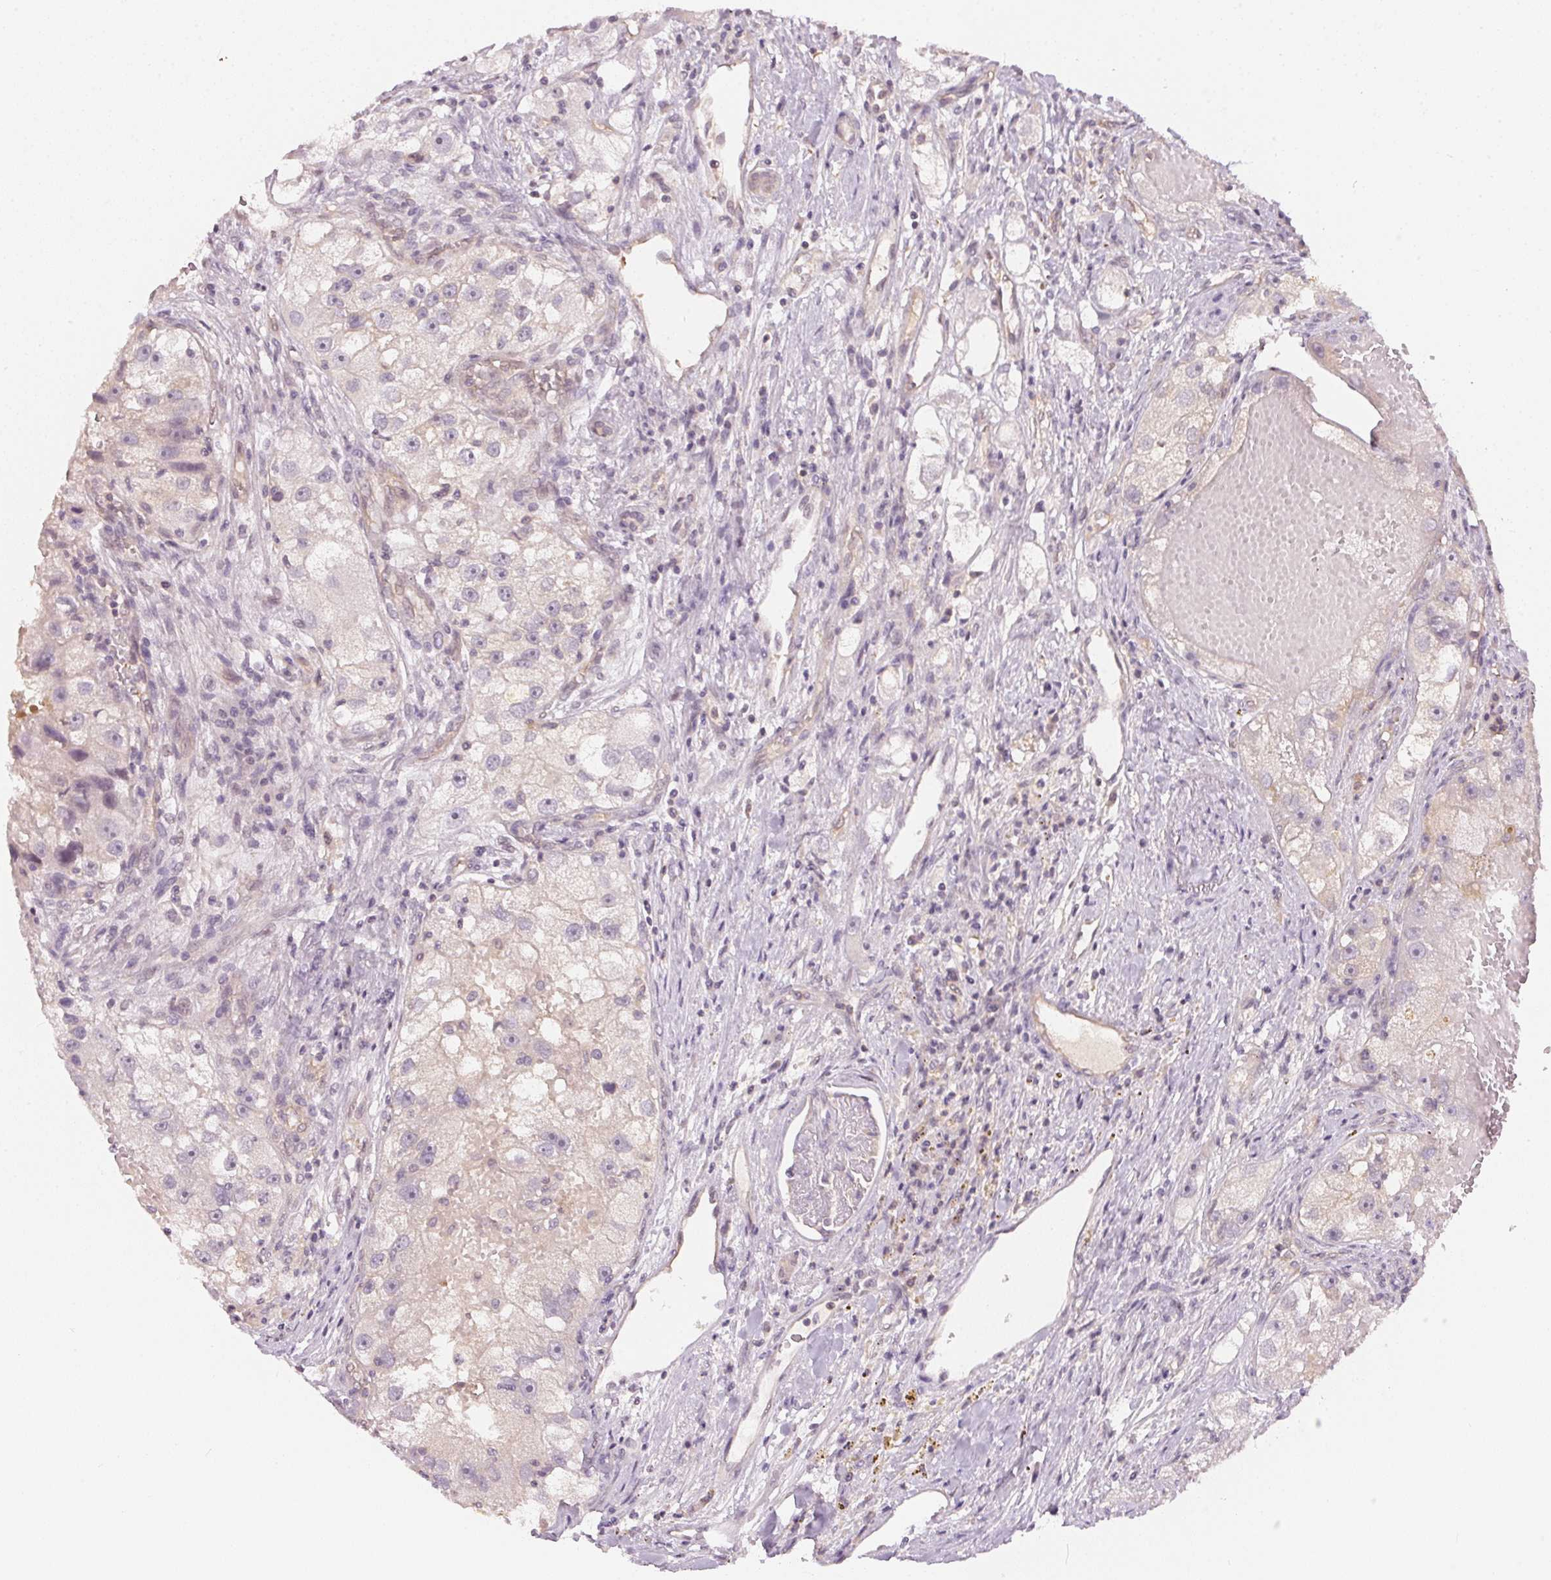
{"staining": {"intensity": "negative", "quantity": "none", "location": "none"}, "tissue": "renal cancer", "cell_type": "Tumor cells", "image_type": "cancer", "snomed": [{"axis": "morphology", "description": "Adenocarcinoma, NOS"}, {"axis": "topography", "description": "Kidney"}], "caption": "Protein analysis of adenocarcinoma (renal) displays no significant positivity in tumor cells. Brightfield microscopy of IHC stained with DAB (3,3'-diaminobenzidine) (brown) and hematoxylin (blue), captured at high magnification.", "gene": "BLMH", "patient": {"sex": "male", "age": 63}}